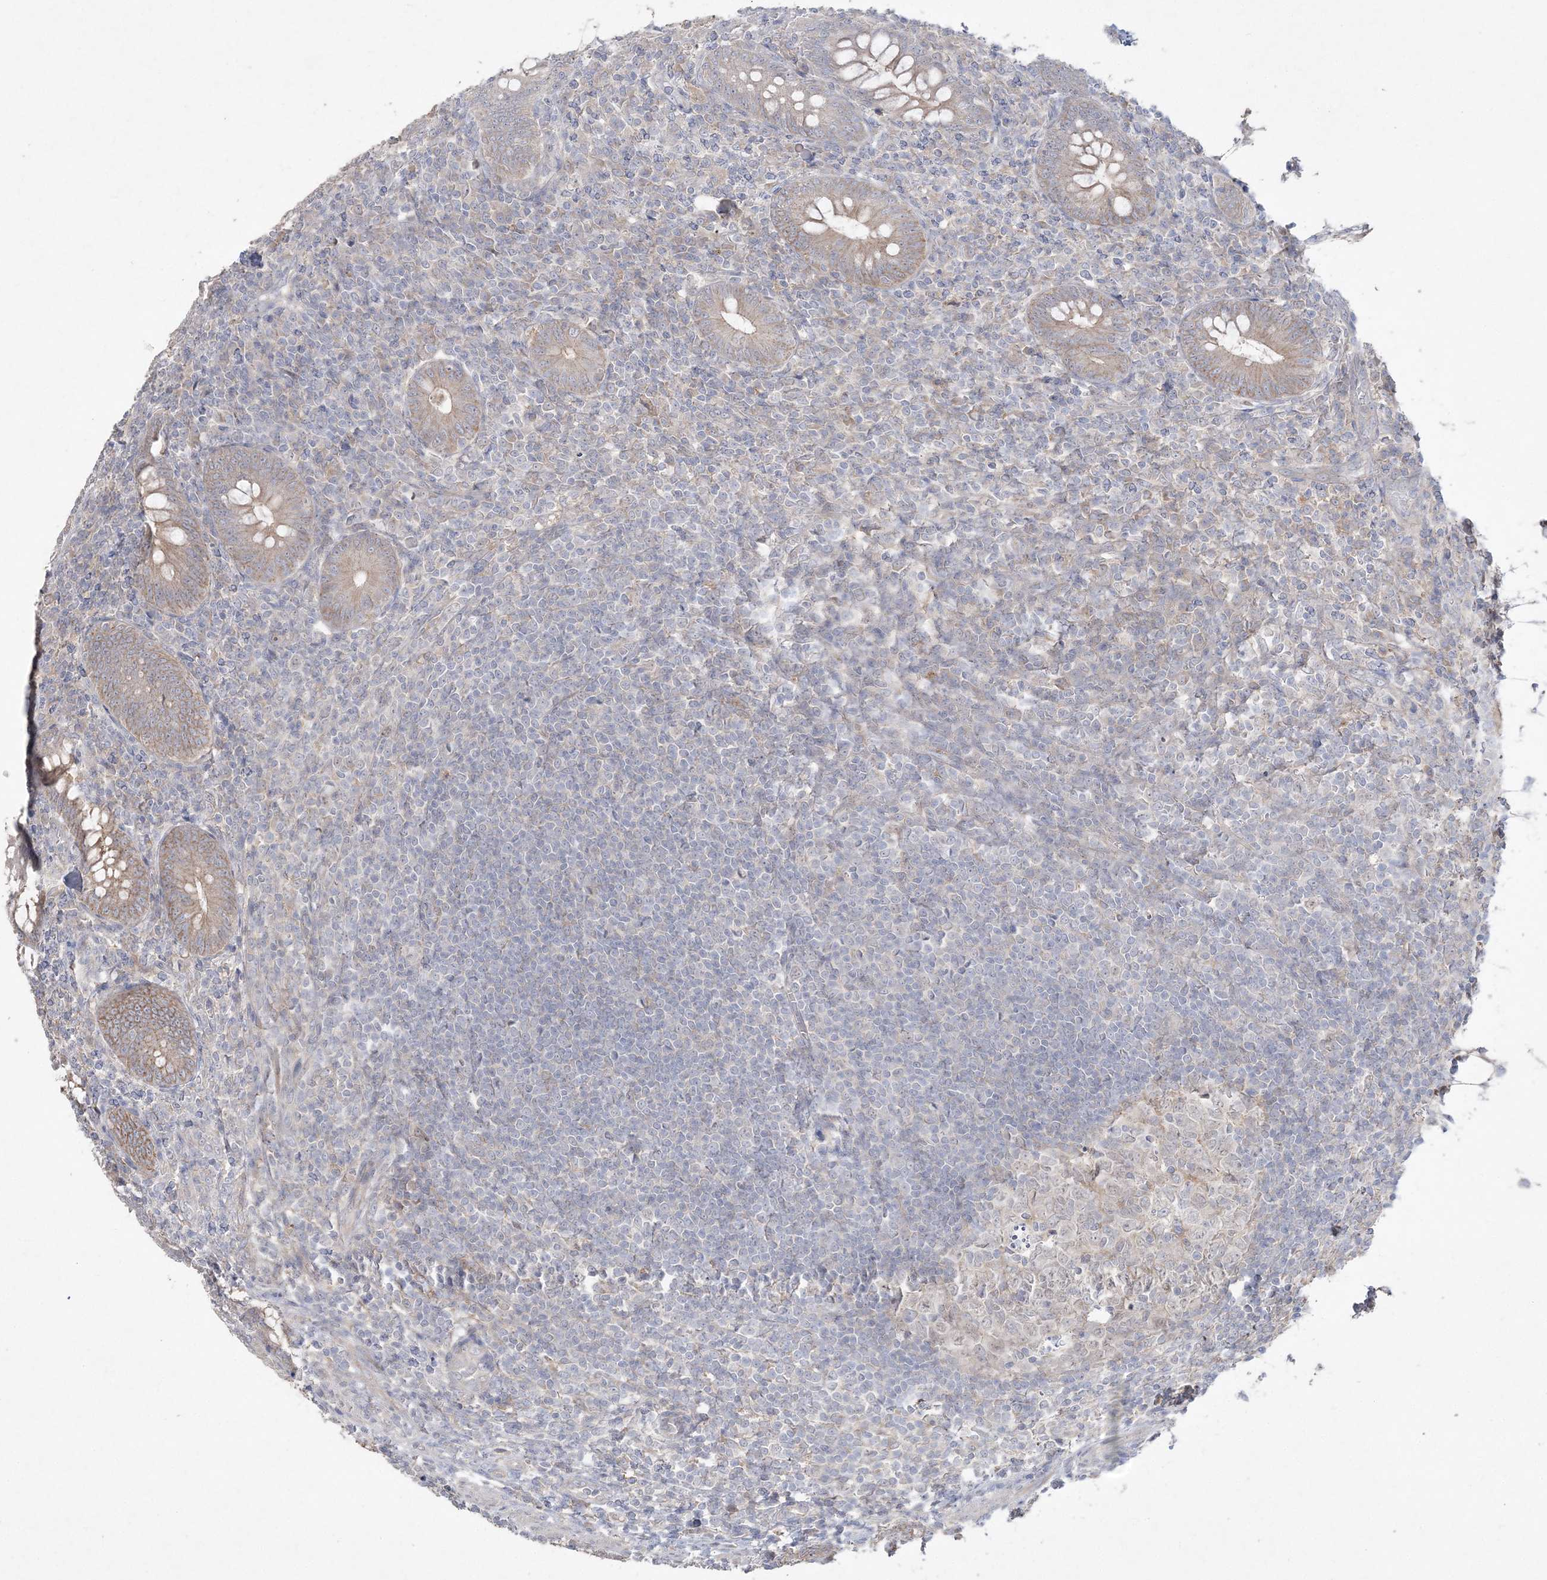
{"staining": {"intensity": "weak", "quantity": ">75%", "location": "cytoplasmic/membranous"}, "tissue": "appendix", "cell_type": "Glandular cells", "image_type": "normal", "snomed": [{"axis": "morphology", "description": "Normal tissue, NOS"}, {"axis": "topography", "description": "Appendix"}], "caption": "Appendix was stained to show a protein in brown. There is low levels of weak cytoplasmic/membranous positivity in approximately >75% of glandular cells. (DAB IHC, brown staining for protein, blue staining for nuclei).", "gene": "SH3BP4", "patient": {"sex": "male", "age": 14}}